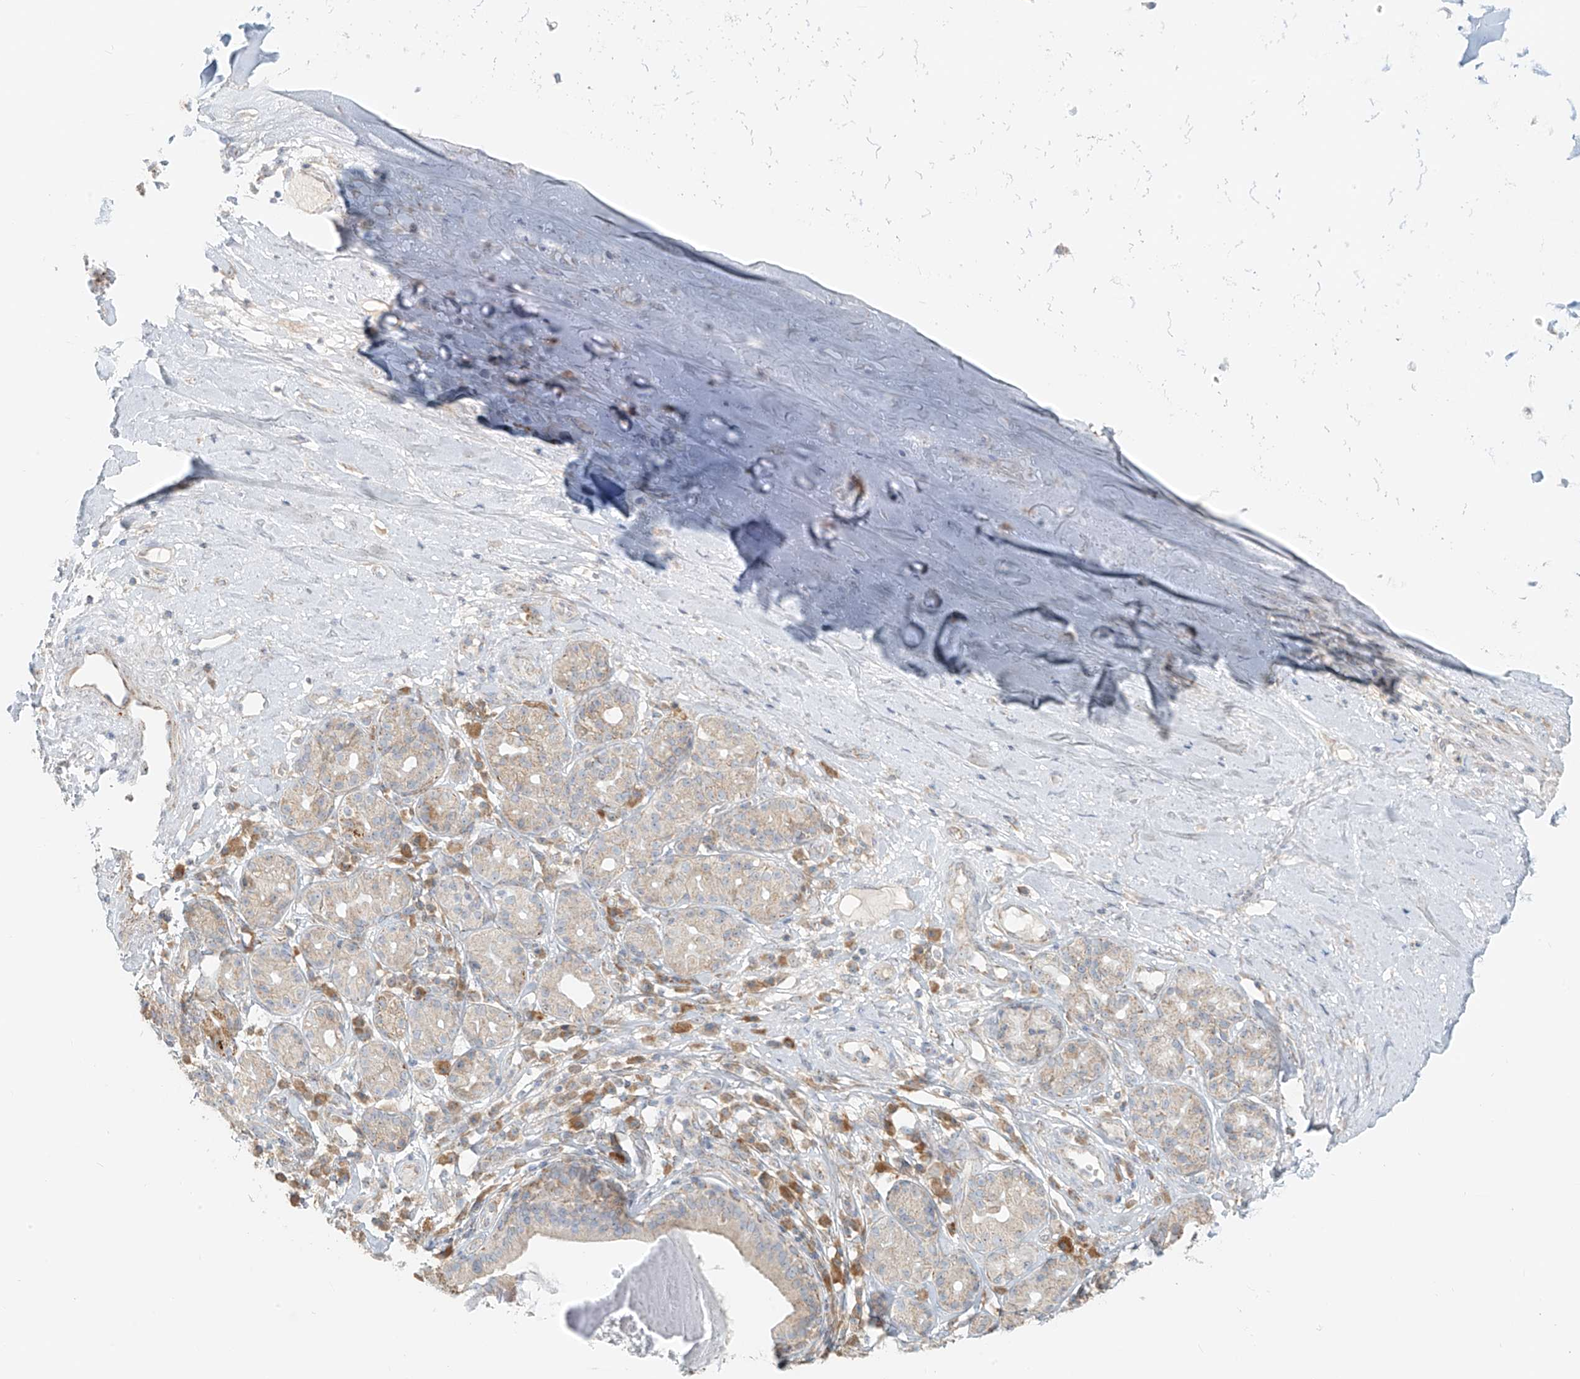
{"staining": {"intensity": "negative", "quantity": "none", "location": "none"}, "tissue": "adipose tissue", "cell_type": "Adipocytes", "image_type": "normal", "snomed": [{"axis": "morphology", "description": "Normal tissue, NOS"}, {"axis": "morphology", "description": "Basal cell carcinoma"}, {"axis": "topography", "description": "Cartilage tissue"}, {"axis": "topography", "description": "Nasopharynx"}, {"axis": "topography", "description": "Oral tissue"}], "caption": "DAB (3,3'-diaminobenzidine) immunohistochemical staining of benign human adipose tissue displays no significant positivity in adipocytes.", "gene": "UST", "patient": {"sex": "female", "age": 77}}